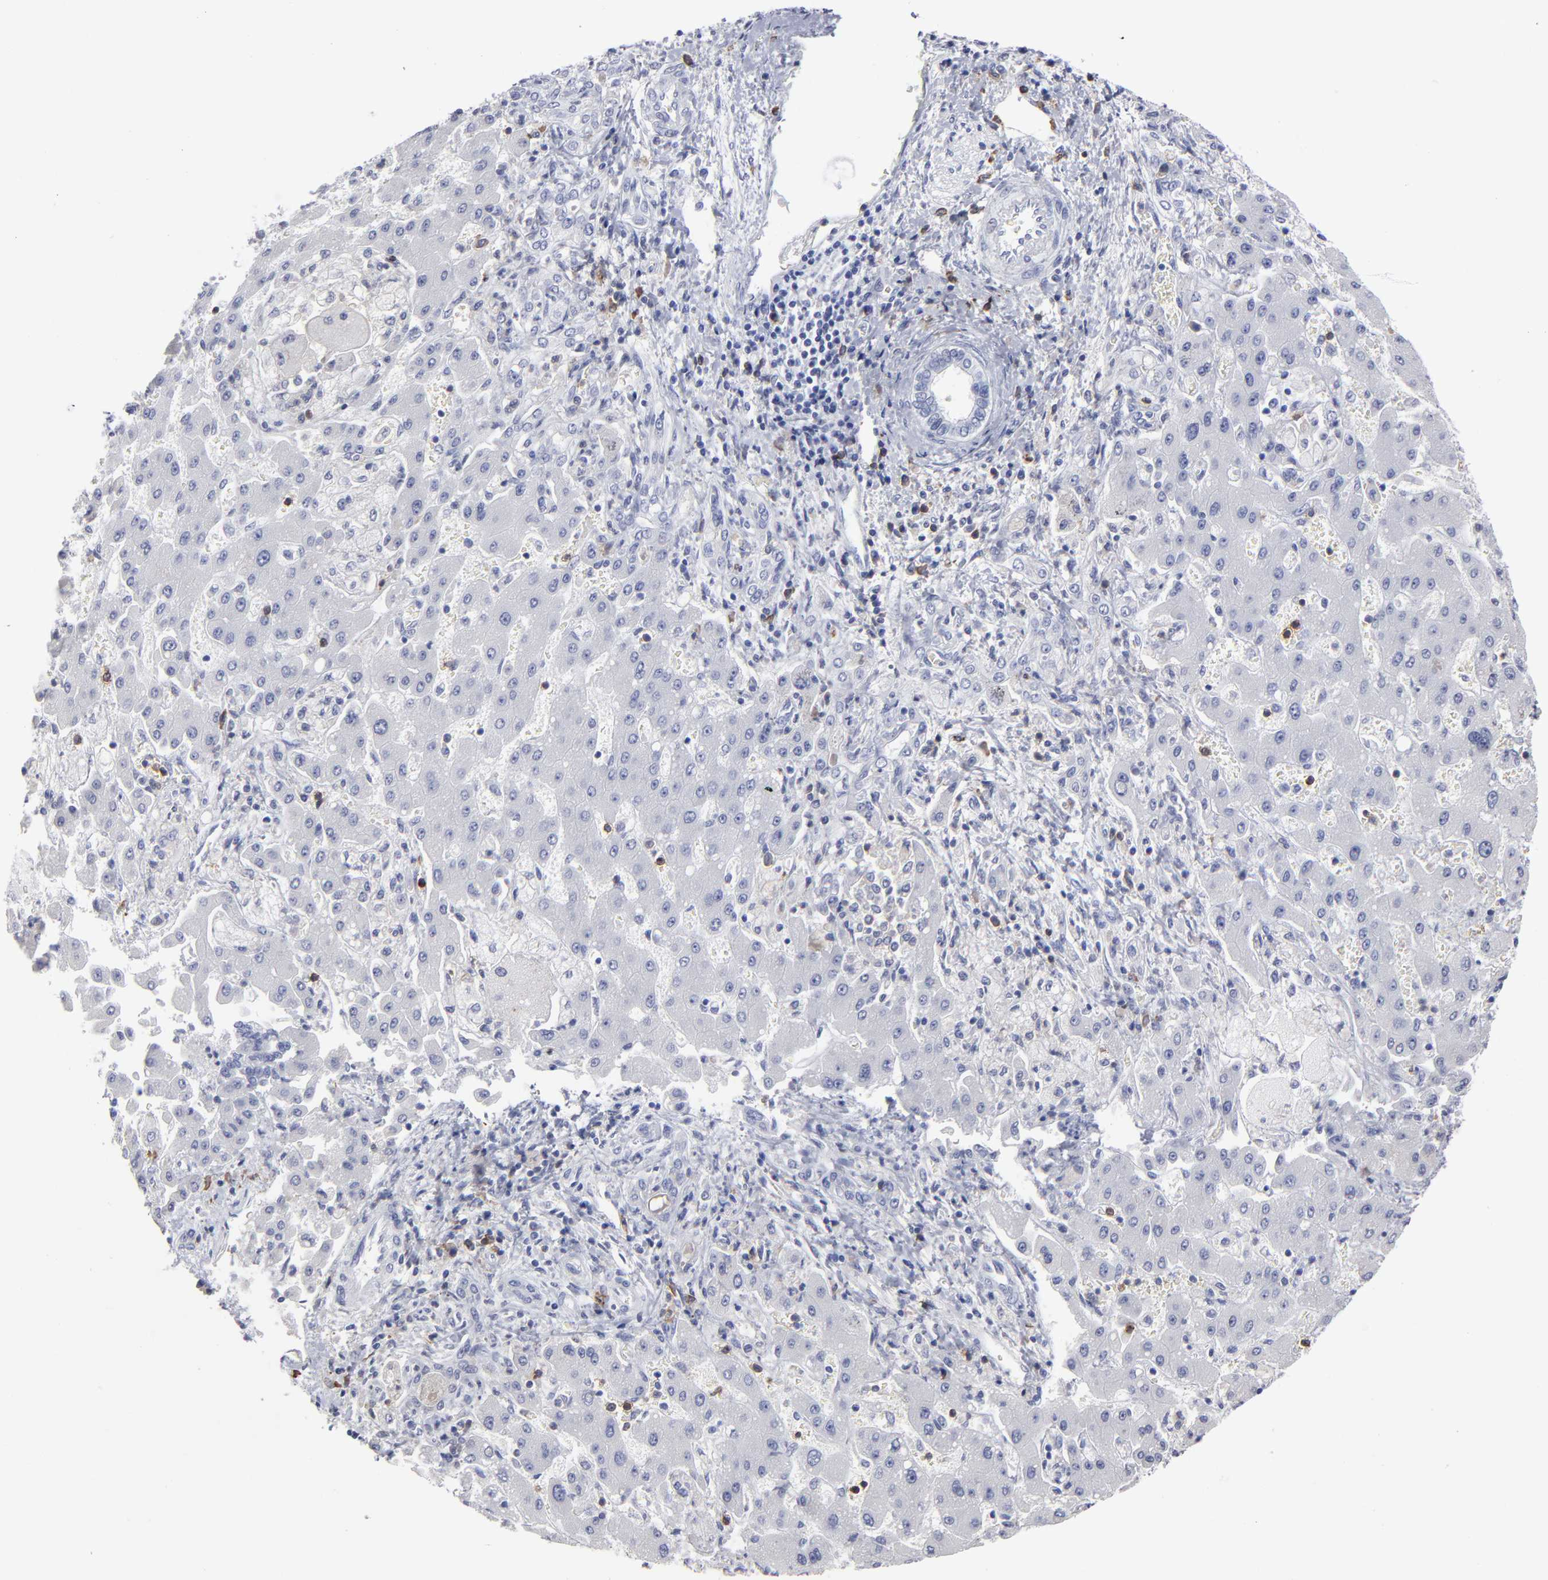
{"staining": {"intensity": "negative", "quantity": "none", "location": "none"}, "tissue": "liver cancer", "cell_type": "Tumor cells", "image_type": "cancer", "snomed": [{"axis": "morphology", "description": "Cholangiocarcinoma"}, {"axis": "topography", "description": "Liver"}], "caption": "Protein analysis of cholangiocarcinoma (liver) shows no significant staining in tumor cells.", "gene": "LAT2", "patient": {"sex": "male", "age": 50}}